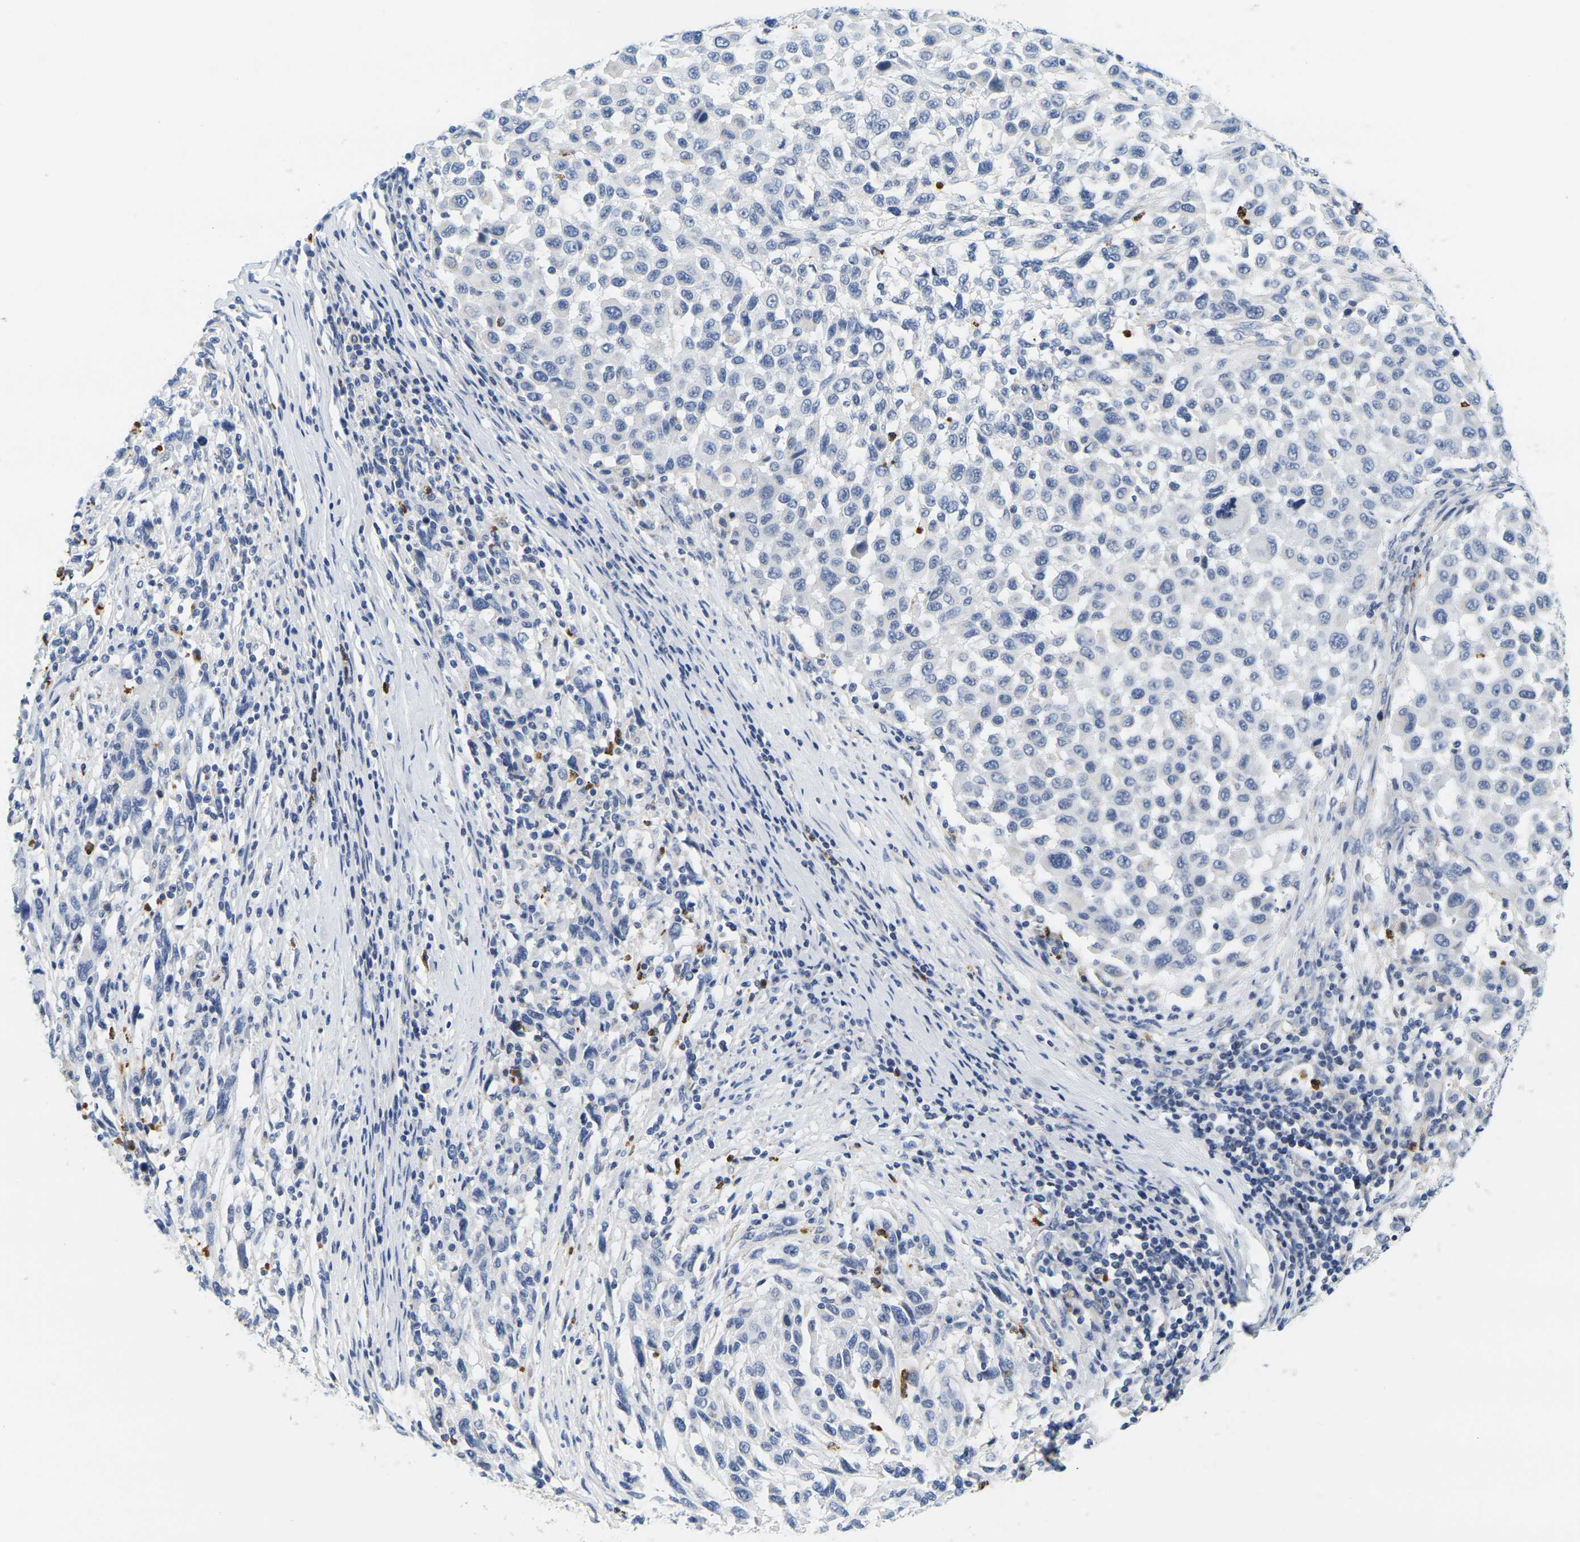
{"staining": {"intensity": "negative", "quantity": "none", "location": "none"}, "tissue": "melanoma", "cell_type": "Tumor cells", "image_type": "cancer", "snomed": [{"axis": "morphology", "description": "Malignant melanoma, Metastatic site"}, {"axis": "topography", "description": "Lymph node"}], "caption": "IHC of malignant melanoma (metastatic site) displays no positivity in tumor cells.", "gene": "KLK5", "patient": {"sex": "male", "age": 61}}